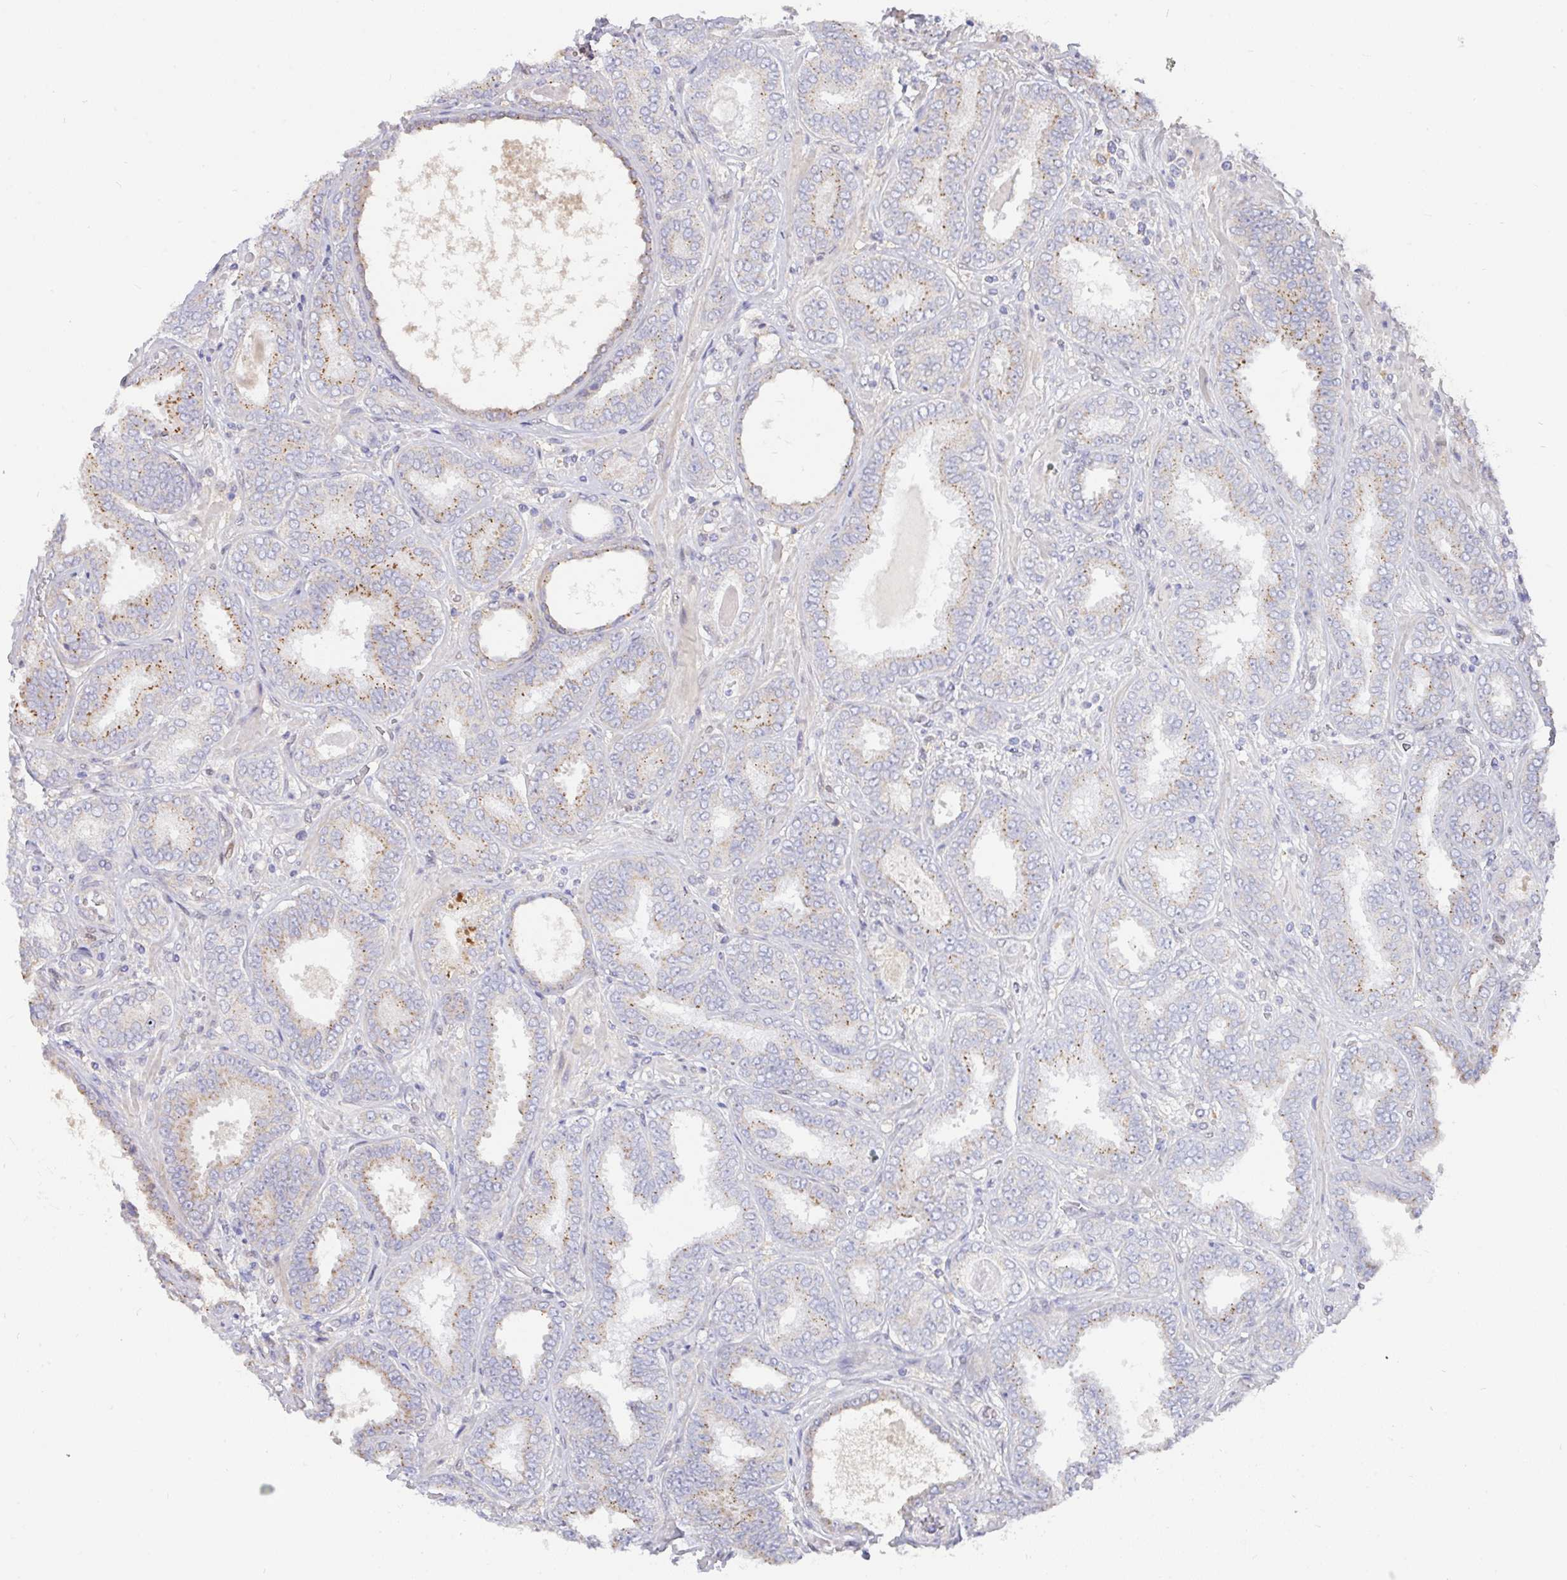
{"staining": {"intensity": "moderate", "quantity": "25%-75%", "location": "cytoplasmic/membranous"}, "tissue": "prostate cancer", "cell_type": "Tumor cells", "image_type": "cancer", "snomed": [{"axis": "morphology", "description": "Adenocarcinoma, High grade"}, {"axis": "topography", "description": "Prostate"}], "caption": "IHC micrograph of neoplastic tissue: adenocarcinoma (high-grade) (prostate) stained using IHC displays medium levels of moderate protein expression localized specifically in the cytoplasmic/membranous of tumor cells, appearing as a cytoplasmic/membranous brown color.", "gene": "L3HYPDH", "patient": {"sex": "male", "age": 72}}